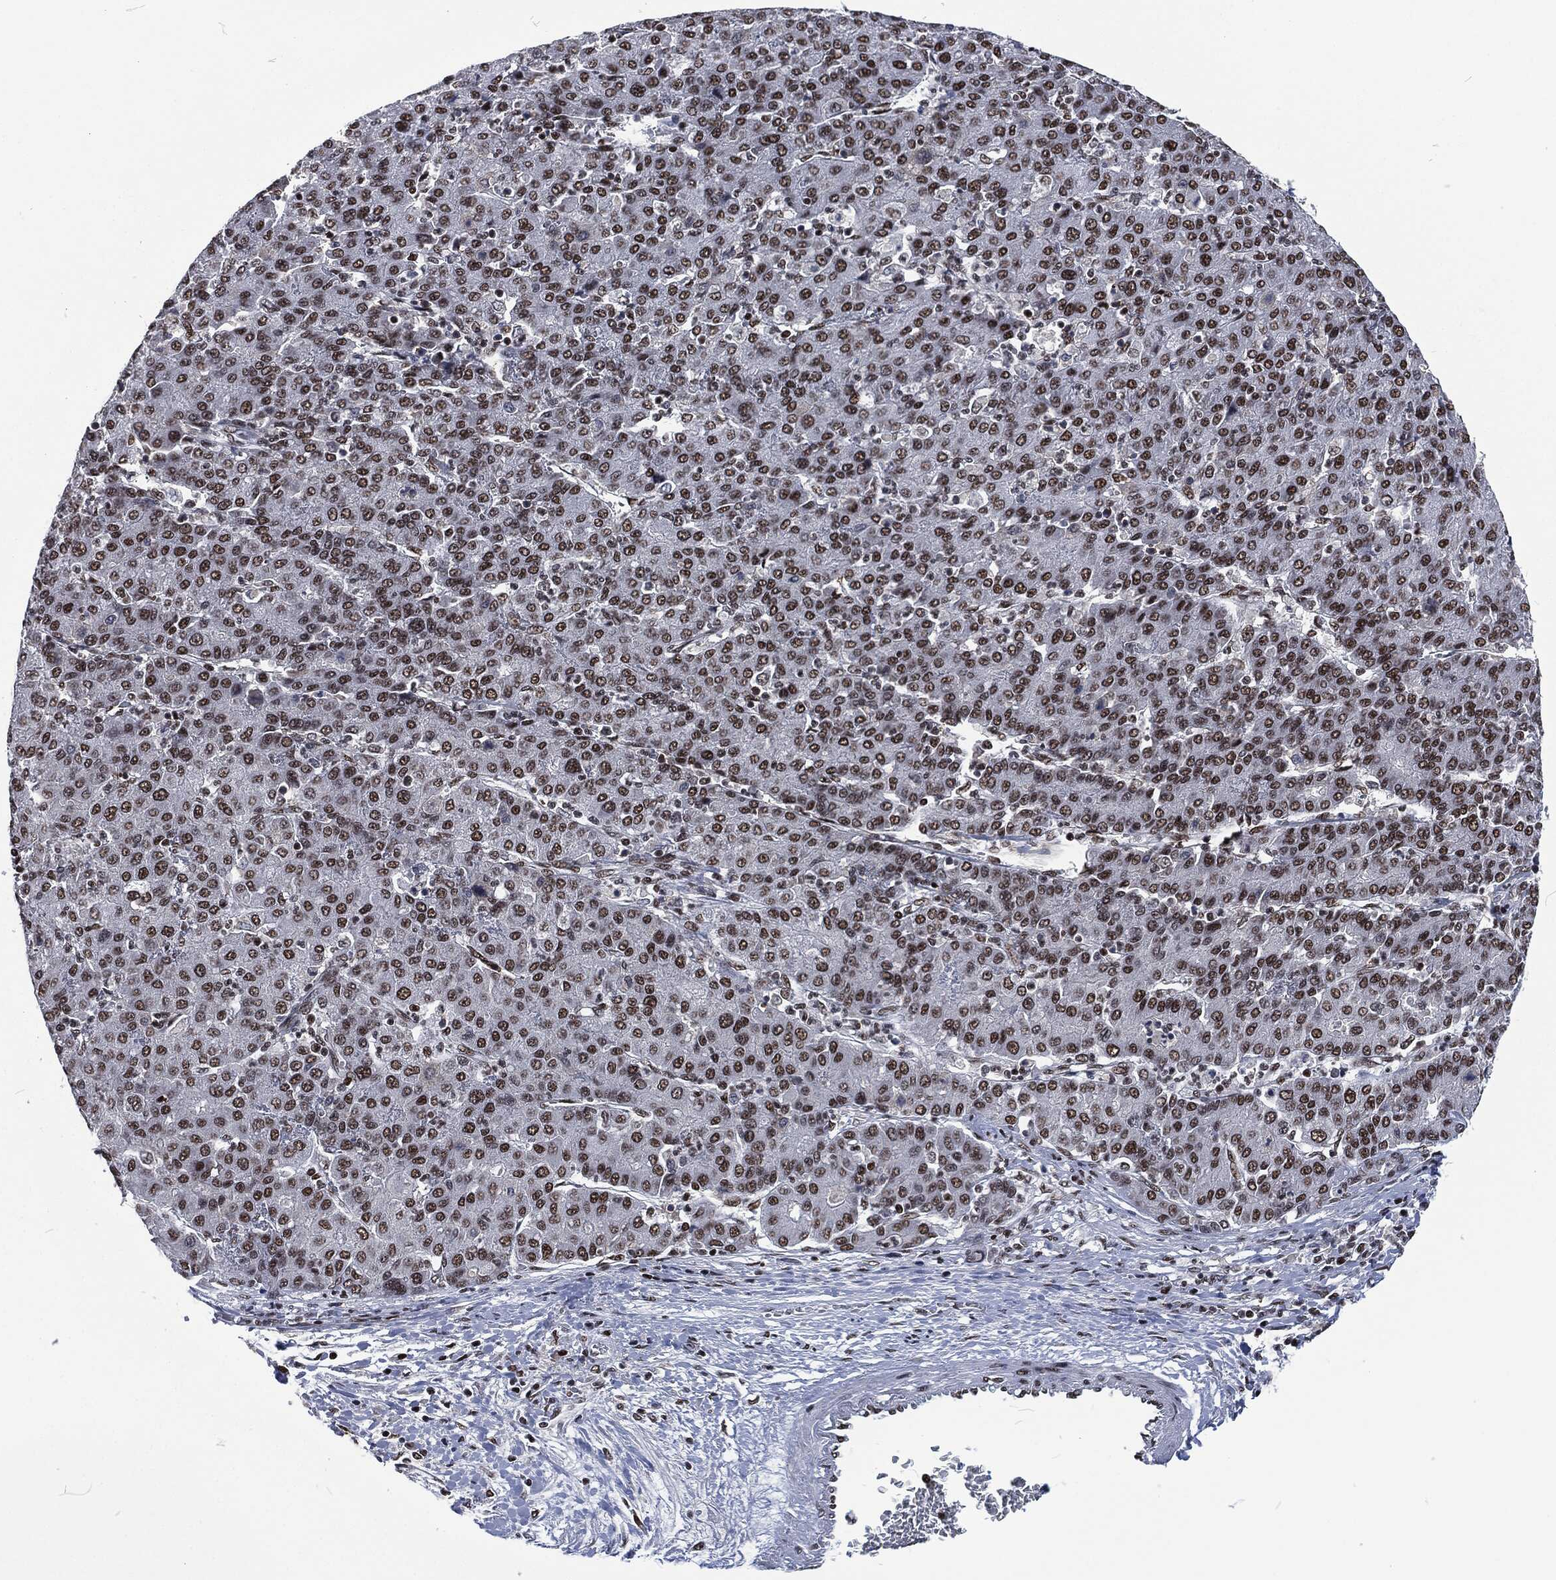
{"staining": {"intensity": "strong", "quantity": "25%-75%", "location": "nuclear"}, "tissue": "liver cancer", "cell_type": "Tumor cells", "image_type": "cancer", "snomed": [{"axis": "morphology", "description": "Carcinoma, Hepatocellular, NOS"}, {"axis": "topography", "description": "Liver"}], "caption": "Immunohistochemical staining of hepatocellular carcinoma (liver) reveals high levels of strong nuclear staining in approximately 25%-75% of tumor cells. Ihc stains the protein in brown and the nuclei are stained blue.", "gene": "DCPS", "patient": {"sex": "male", "age": 65}}